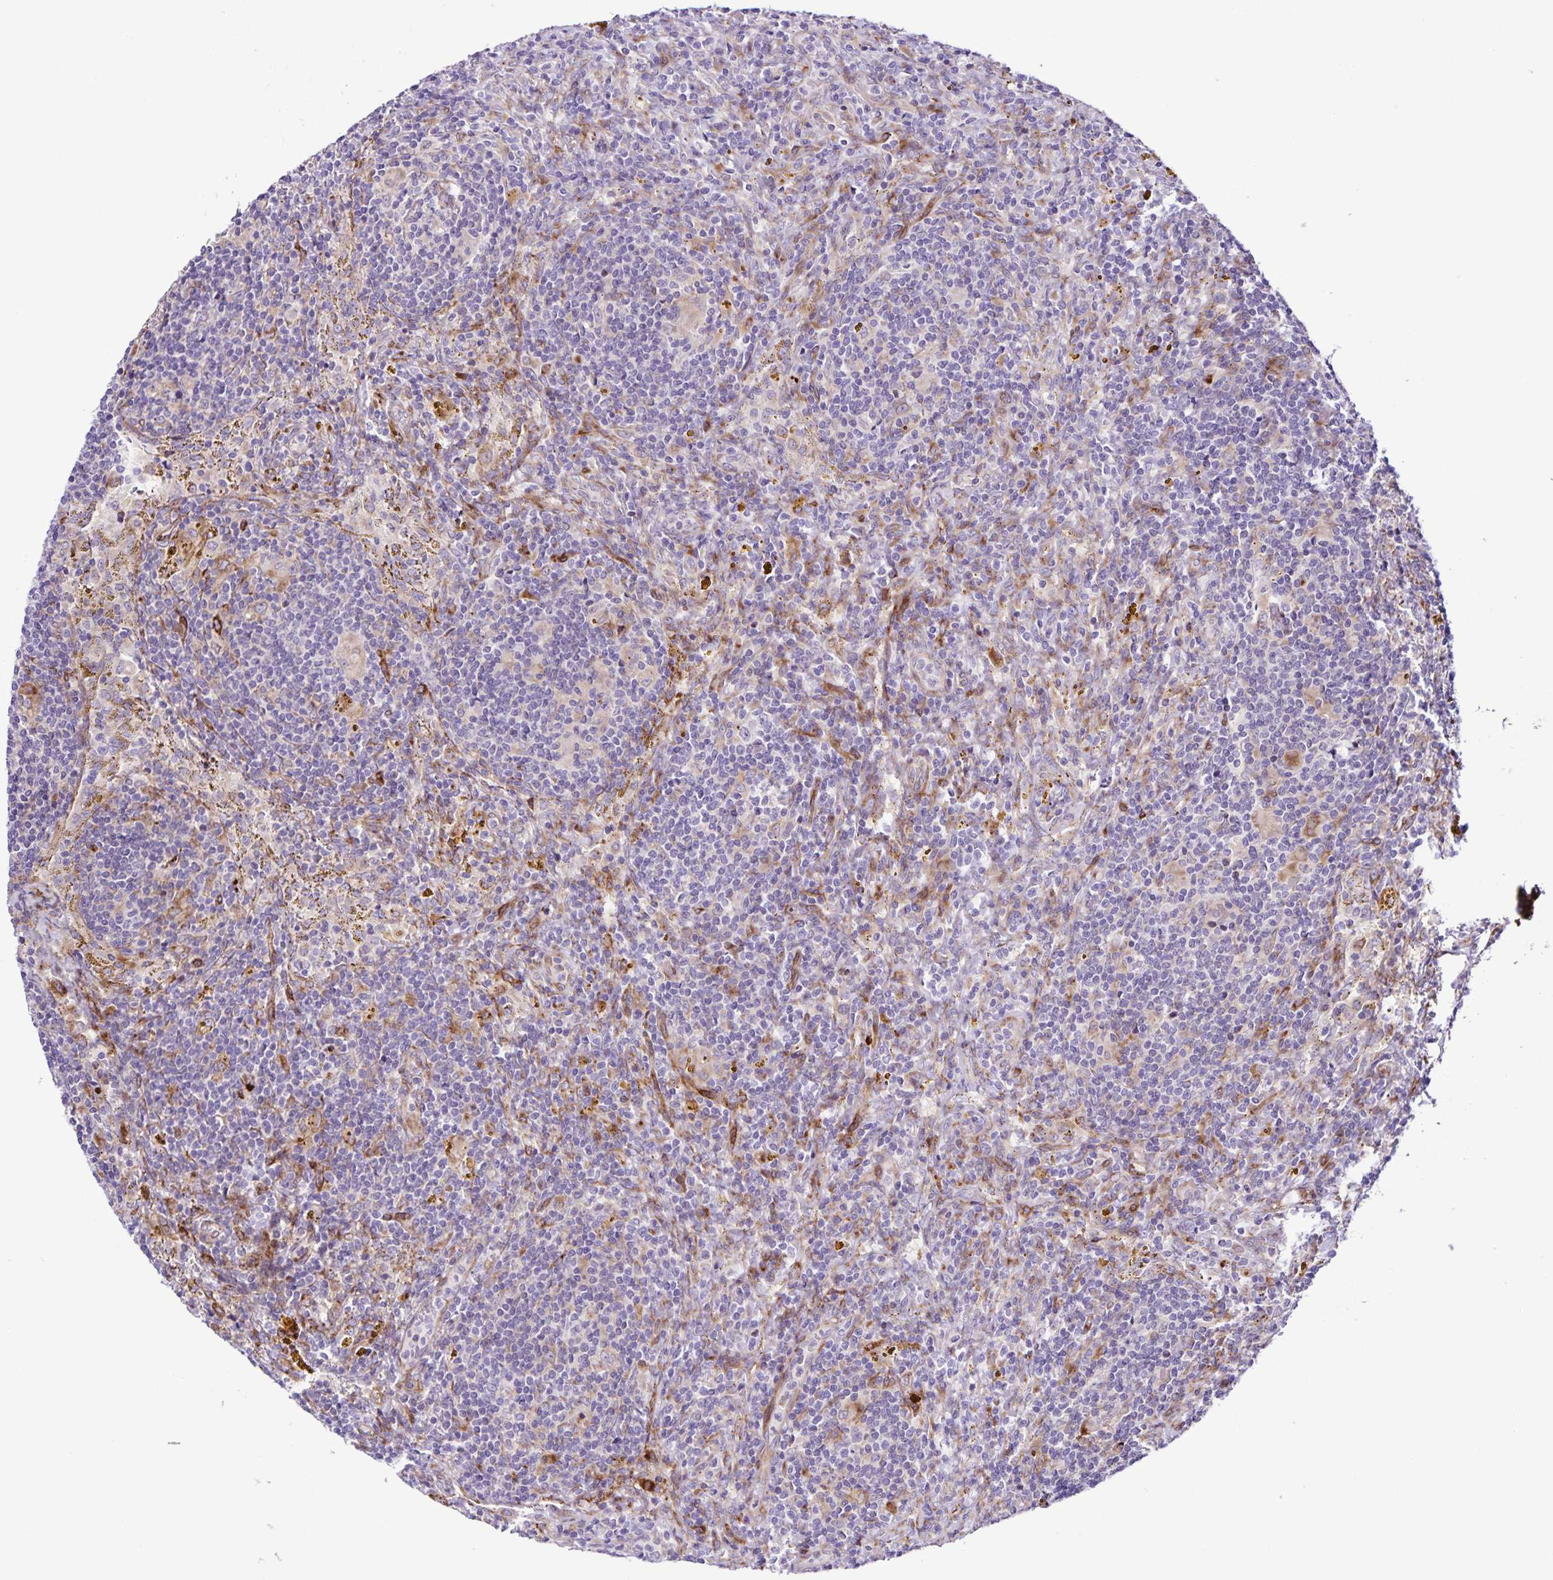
{"staining": {"intensity": "negative", "quantity": "none", "location": "none"}, "tissue": "lymphoma", "cell_type": "Tumor cells", "image_type": "cancer", "snomed": [{"axis": "morphology", "description": "Malignant lymphoma, non-Hodgkin's type, Low grade"}, {"axis": "topography", "description": "Spleen"}], "caption": "Immunohistochemistry of human lymphoma reveals no staining in tumor cells.", "gene": "OSBPL5", "patient": {"sex": "female", "age": 70}}